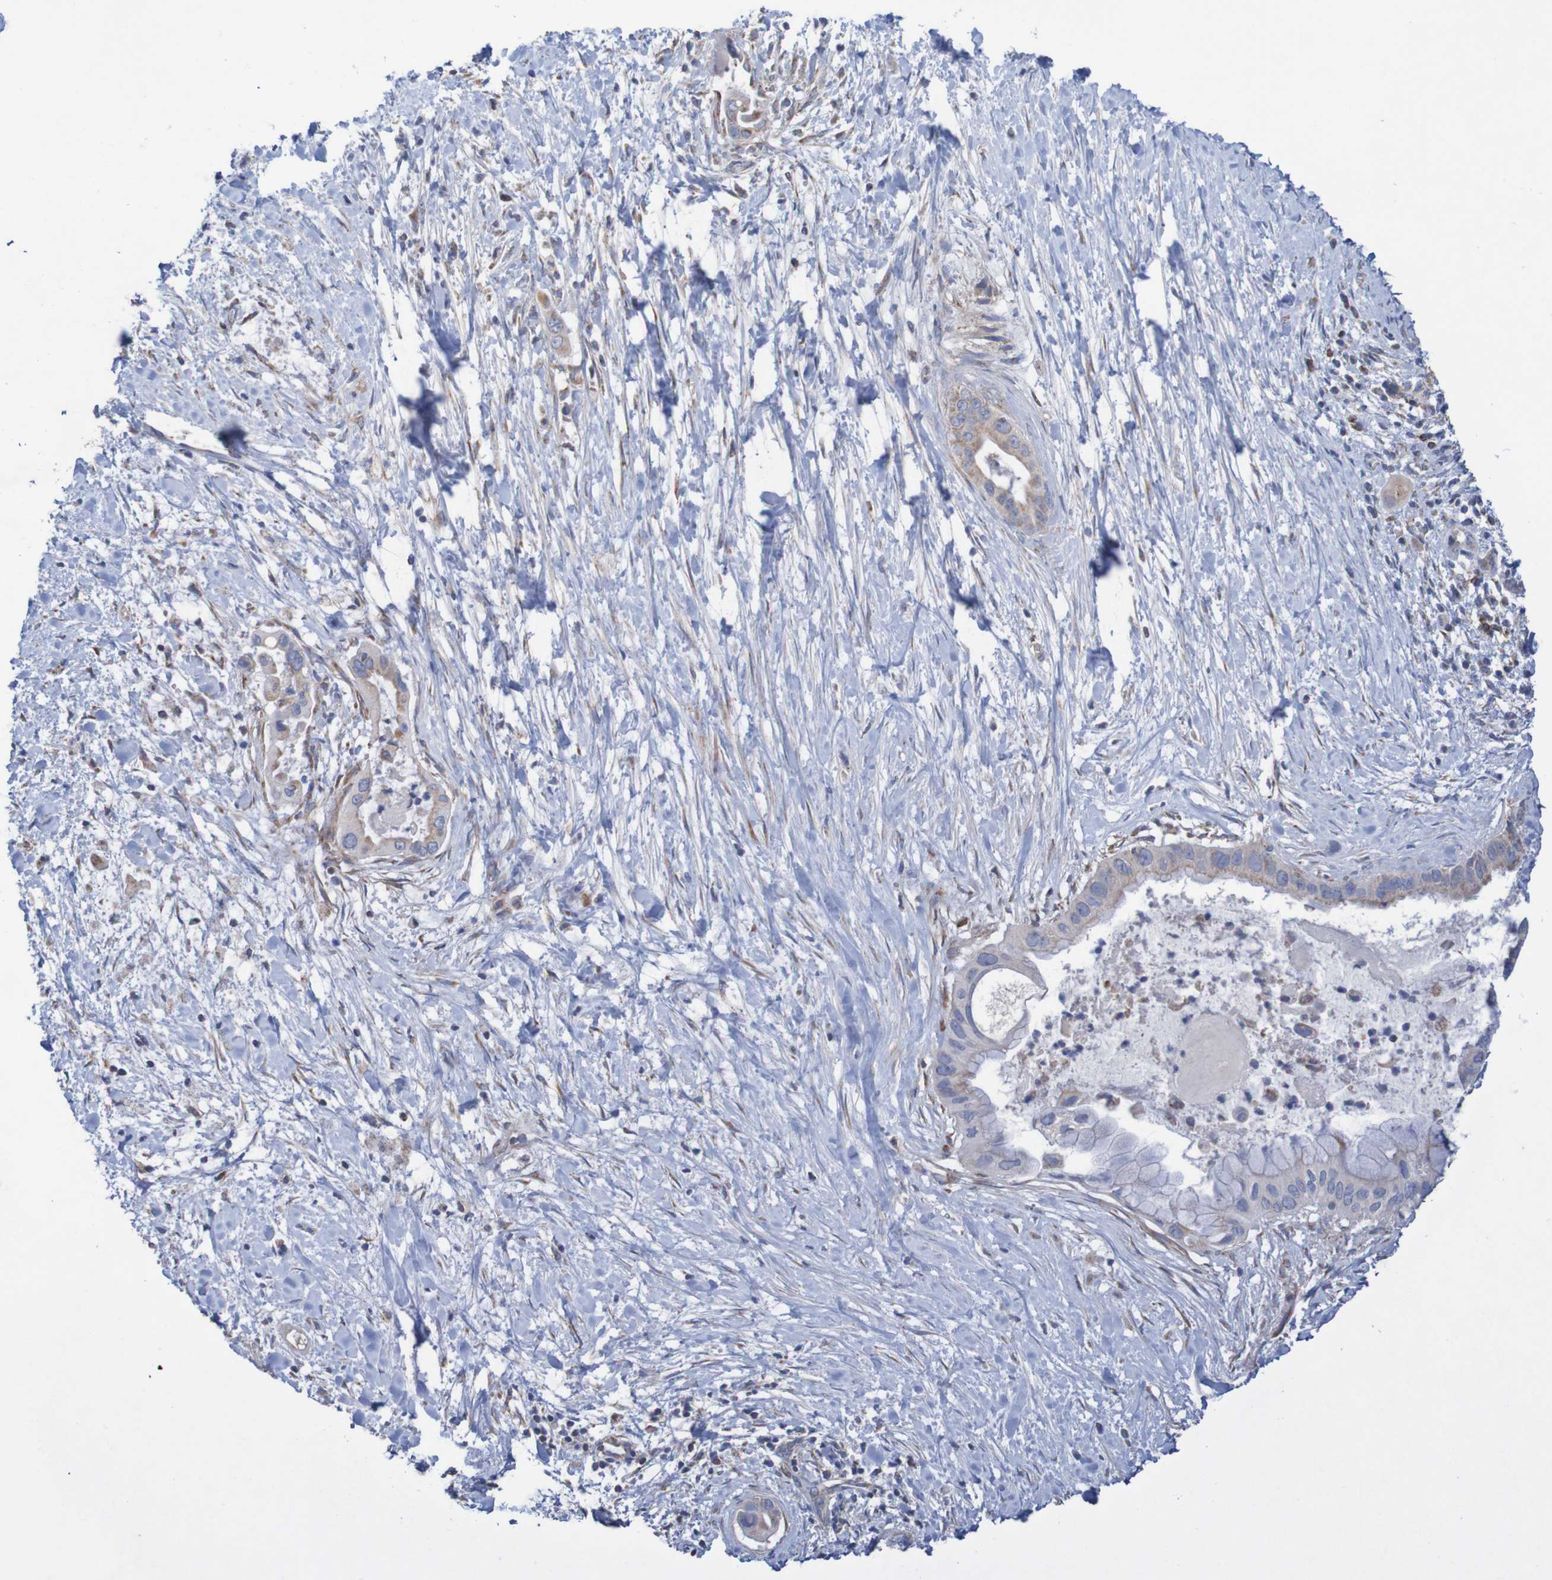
{"staining": {"intensity": "weak", "quantity": "25%-75%", "location": "cytoplasmic/membranous"}, "tissue": "pancreatic cancer", "cell_type": "Tumor cells", "image_type": "cancer", "snomed": [{"axis": "morphology", "description": "Adenocarcinoma, NOS"}, {"axis": "topography", "description": "Pancreas"}], "caption": "Tumor cells demonstrate low levels of weak cytoplasmic/membranous staining in approximately 25%-75% of cells in adenocarcinoma (pancreatic).", "gene": "MMEL1", "patient": {"sex": "male", "age": 55}}